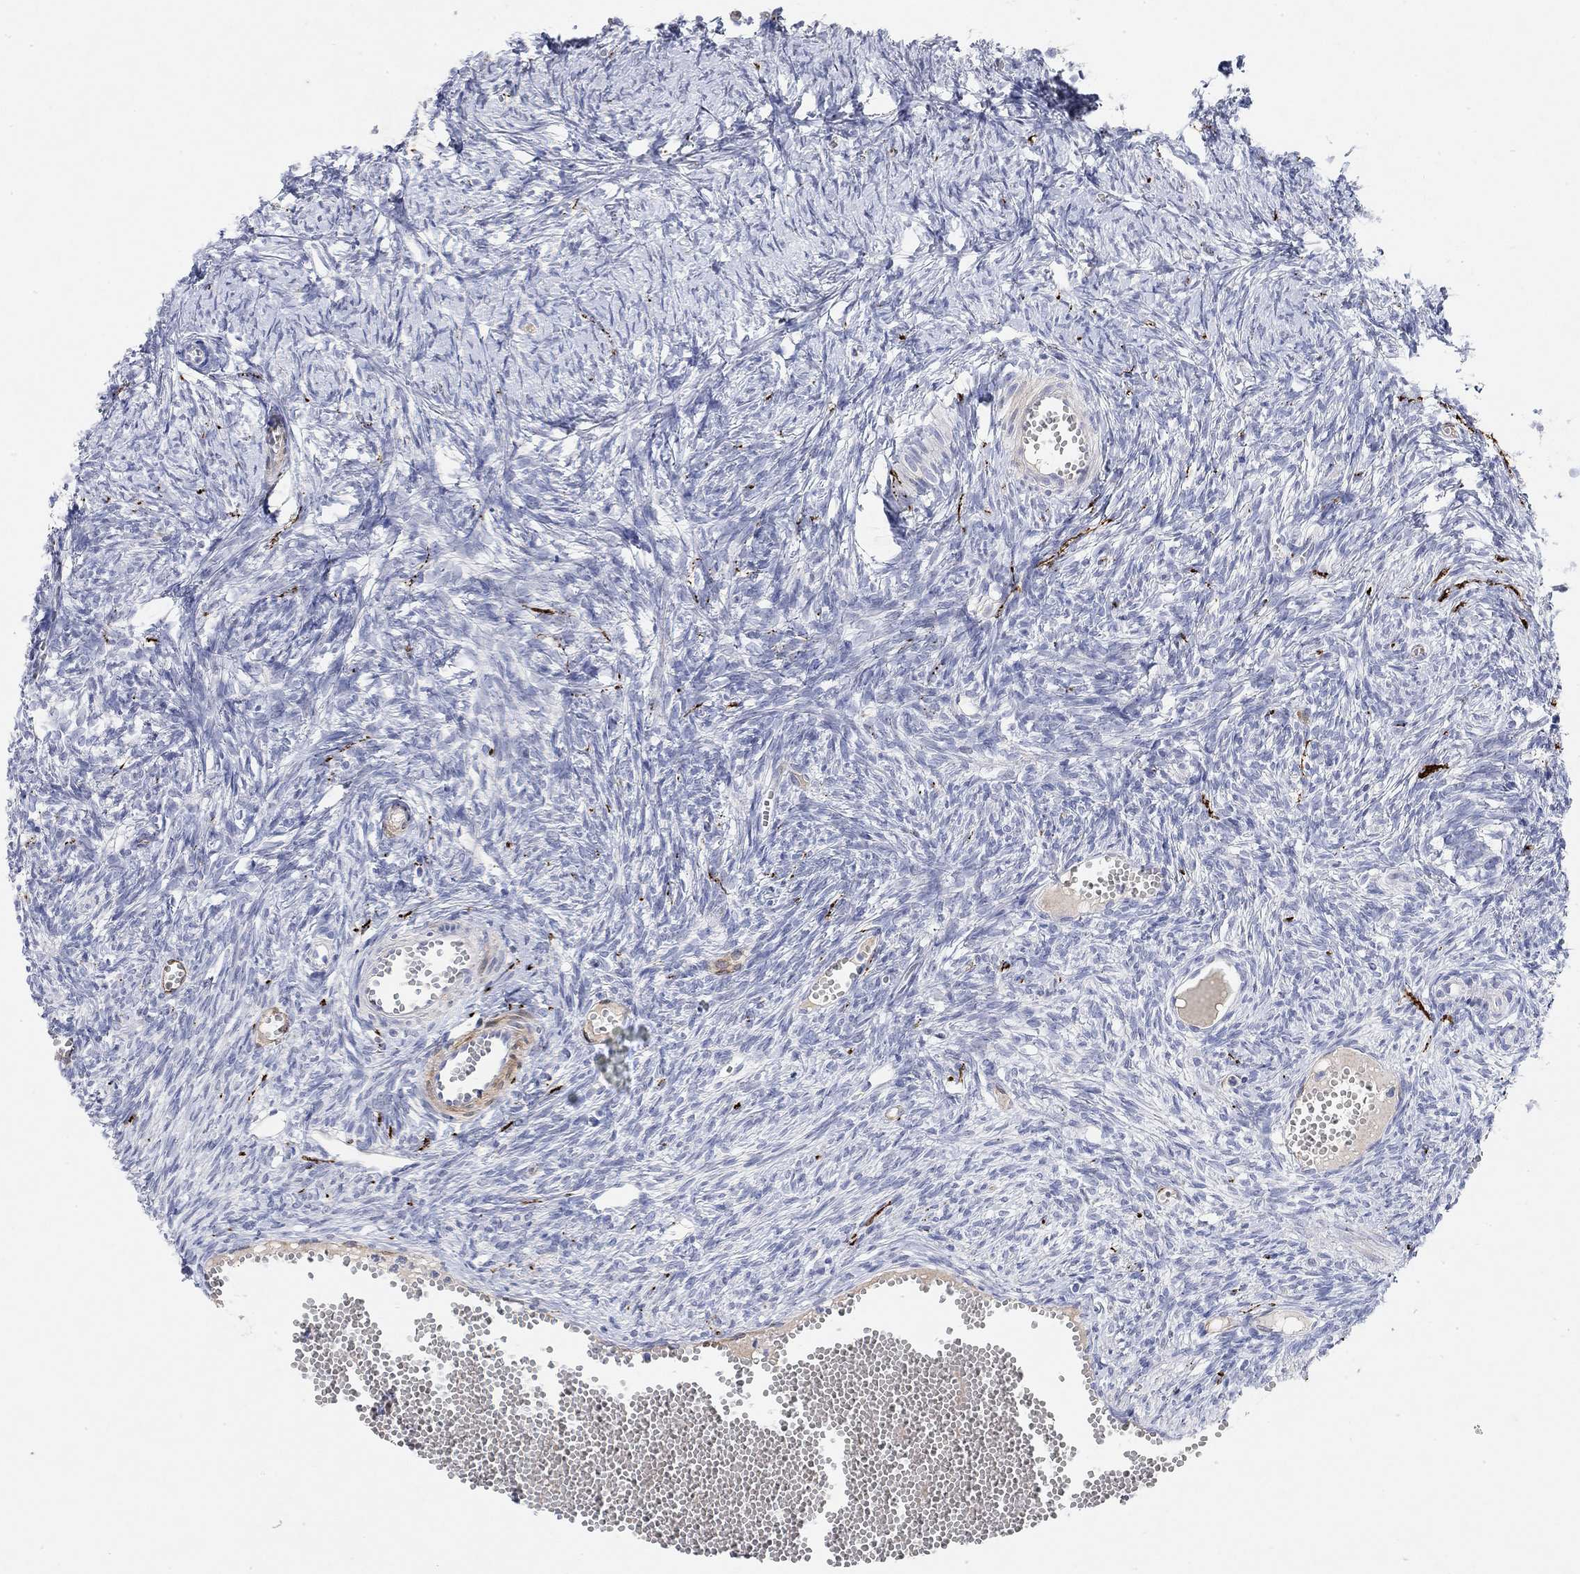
{"staining": {"intensity": "negative", "quantity": "none", "location": "none"}, "tissue": "ovary", "cell_type": "Follicle cells", "image_type": "normal", "snomed": [{"axis": "morphology", "description": "Normal tissue, NOS"}, {"axis": "topography", "description": "Ovary"}], "caption": "Human ovary stained for a protein using IHC shows no expression in follicle cells.", "gene": "VAT1L", "patient": {"sex": "female", "age": 43}}